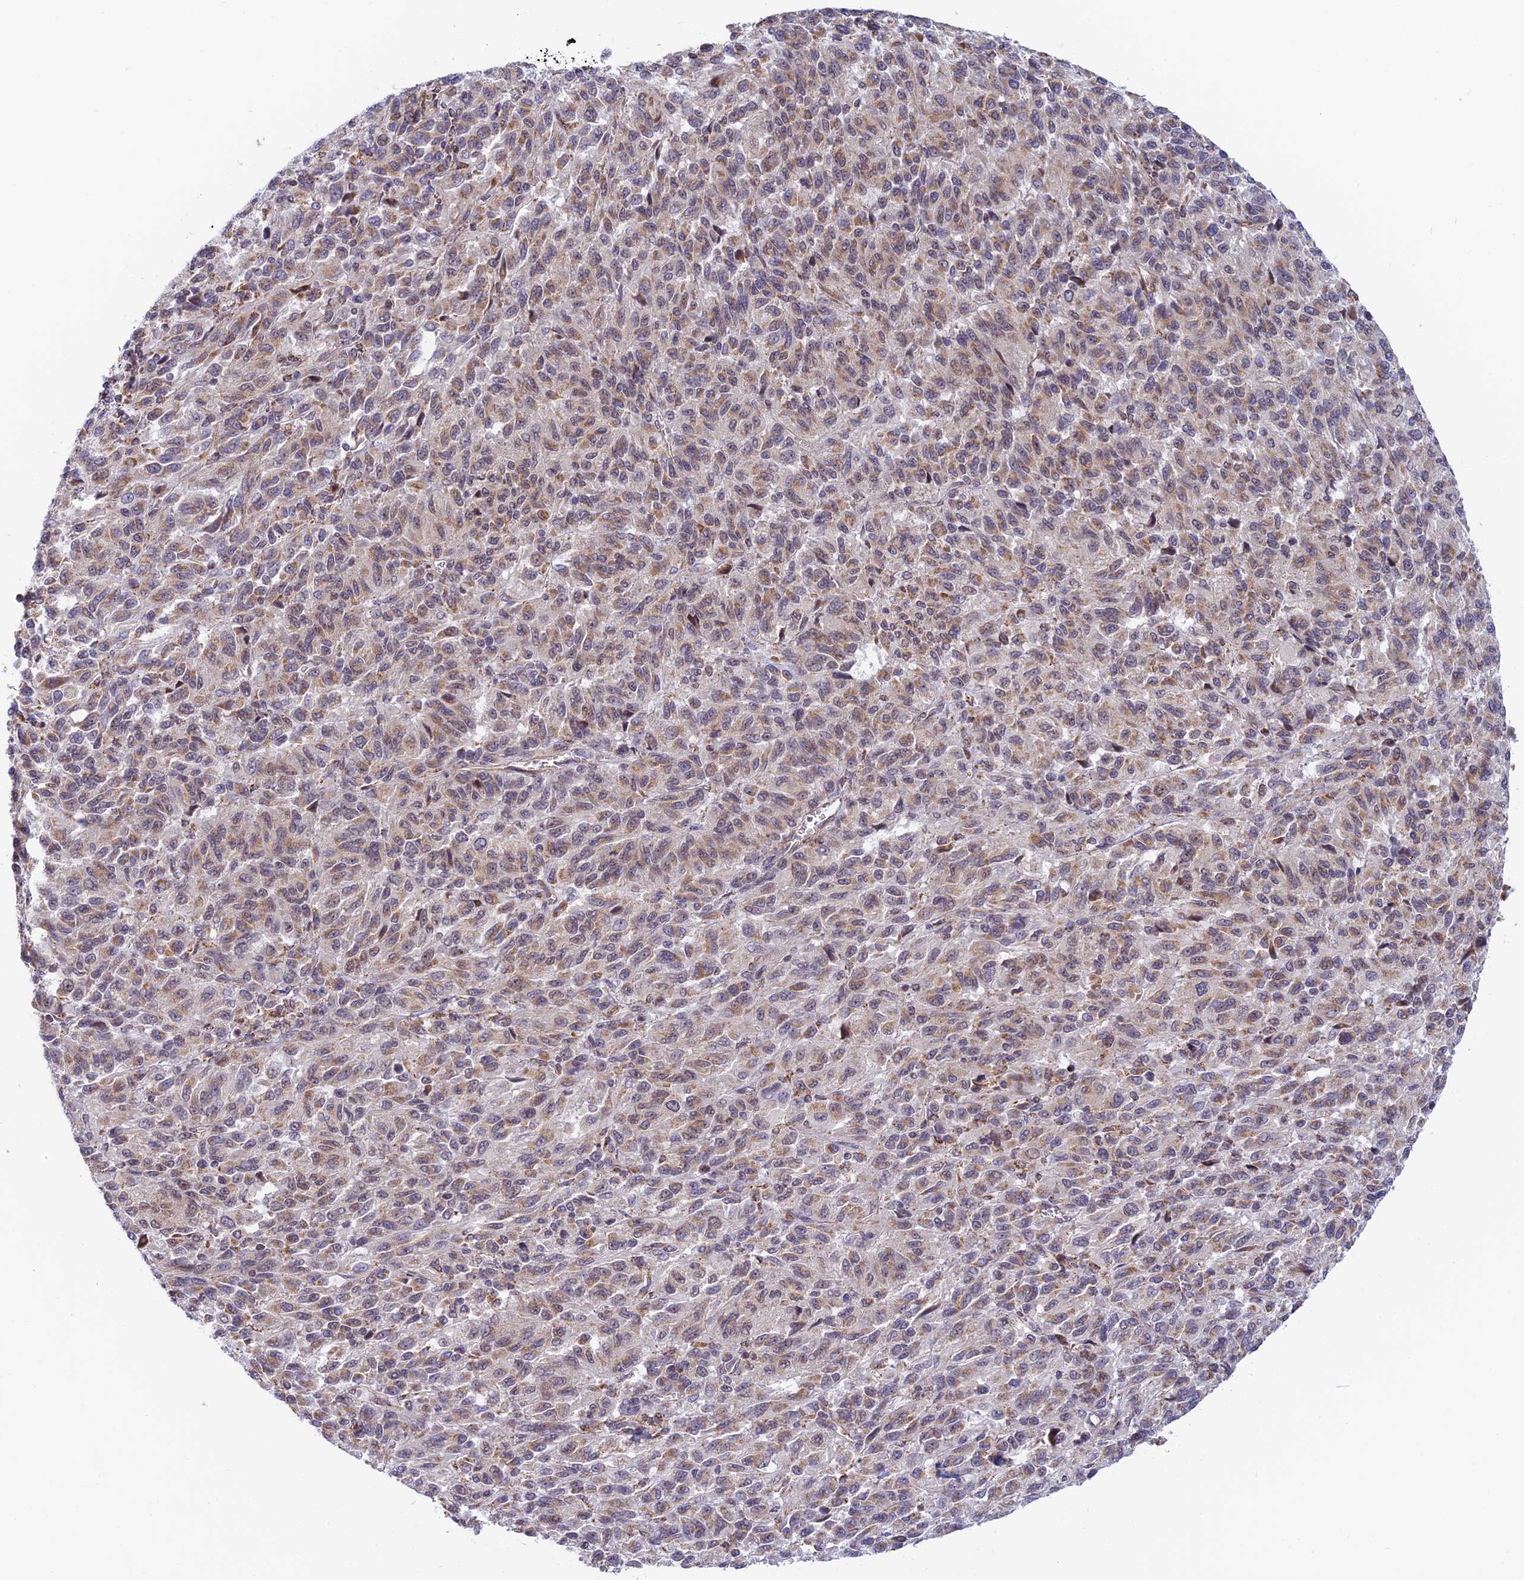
{"staining": {"intensity": "weak", "quantity": ">75%", "location": "cytoplasmic/membranous"}, "tissue": "melanoma", "cell_type": "Tumor cells", "image_type": "cancer", "snomed": [{"axis": "morphology", "description": "Malignant melanoma, Metastatic site"}, {"axis": "topography", "description": "Lung"}], "caption": "This micrograph displays immunohistochemistry (IHC) staining of malignant melanoma (metastatic site), with low weak cytoplasmic/membranous expression in approximately >75% of tumor cells.", "gene": "HOOK2", "patient": {"sex": "male", "age": 64}}